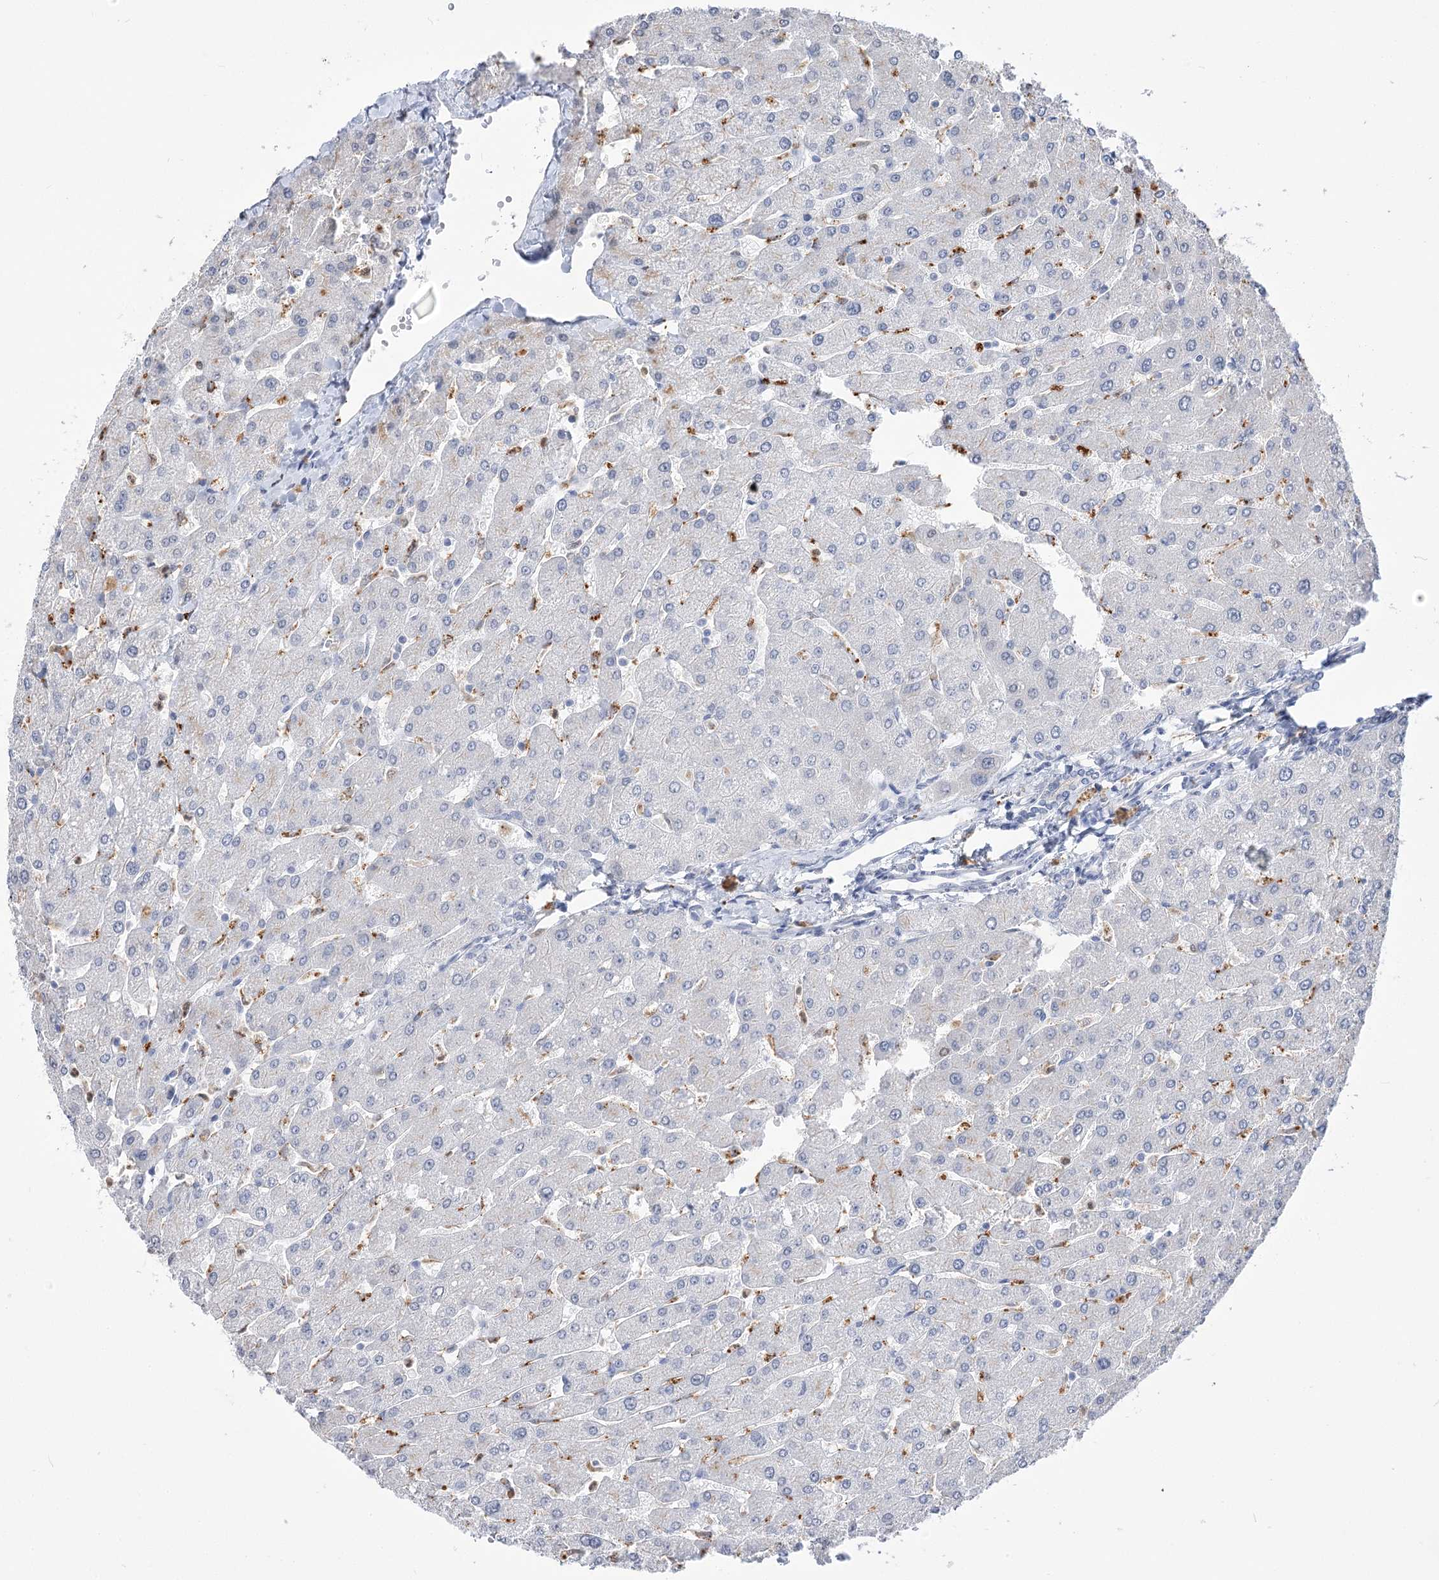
{"staining": {"intensity": "negative", "quantity": "none", "location": "none"}, "tissue": "liver", "cell_type": "Cholangiocytes", "image_type": "normal", "snomed": [{"axis": "morphology", "description": "Normal tissue, NOS"}, {"axis": "topography", "description": "Liver"}], "caption": "IHC of unremarkable human liver exhibits no expression in cholangiocytes. (Stains: DAB (3,3'-diaminobenzidine) IHC with hematoxylin counter stain, Microscopy: brightfield microscopy at high magnification).", "gene": "SIAE", "patient": {"sex": "male", "age": 55}}